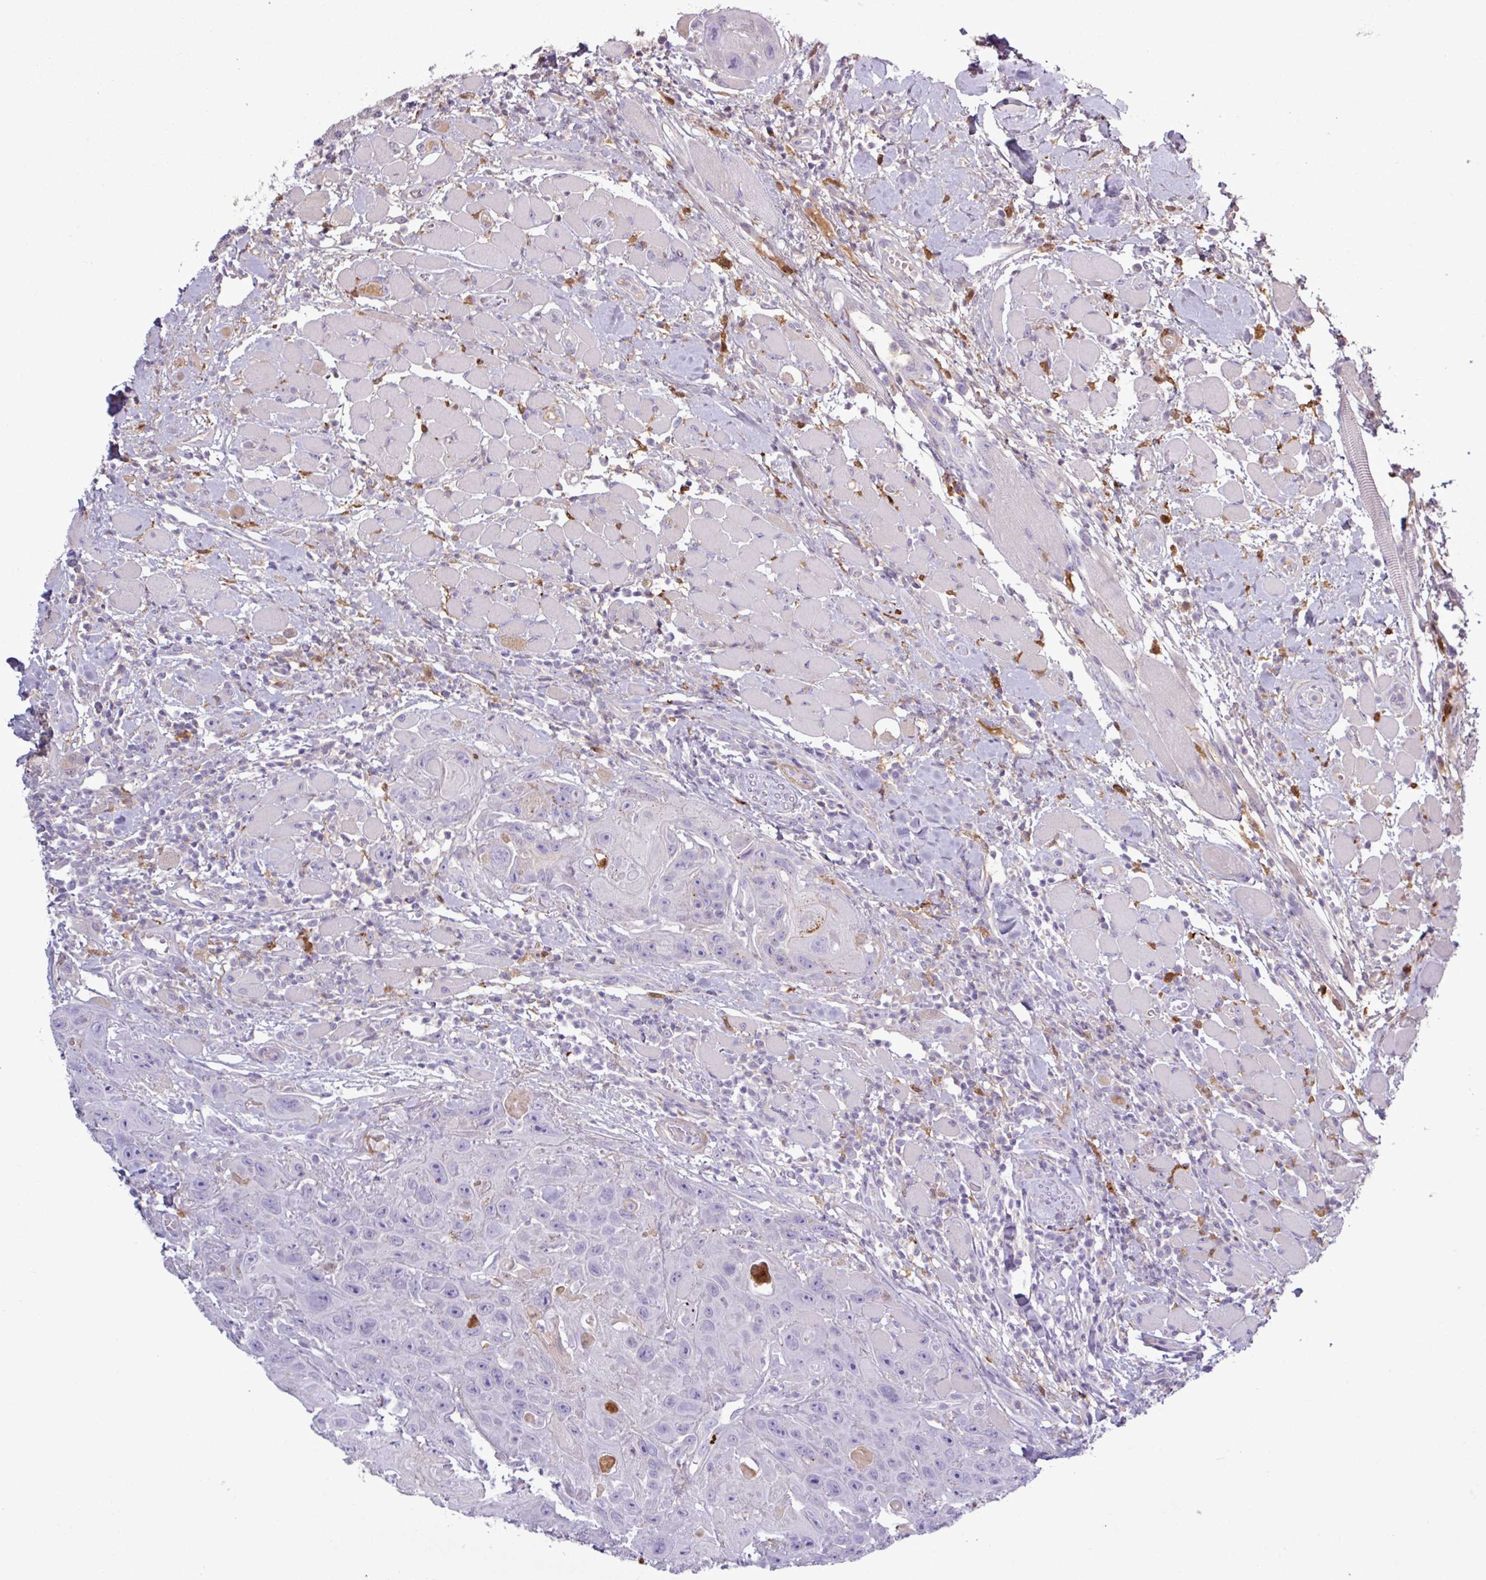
{"staining": {"intensity": "negative", "quantity": "none", "location": "none"}, "tissue": "head and neck cancer", "cell_type": "Tumor cells", "image_type": "cancer", "snomed": [{"axis": "morphology", "description": "Squamous cell carcinoma, NOS"}, {"axis": "topography", "description": "Head-Neck"}], "caption": "Immunohistochemical staining of squamous cell carcinoma (head and neck) displays no significant staining in tumor cells.", "gene": "C4B", "patient": {"sex": "female", "age": 59}}